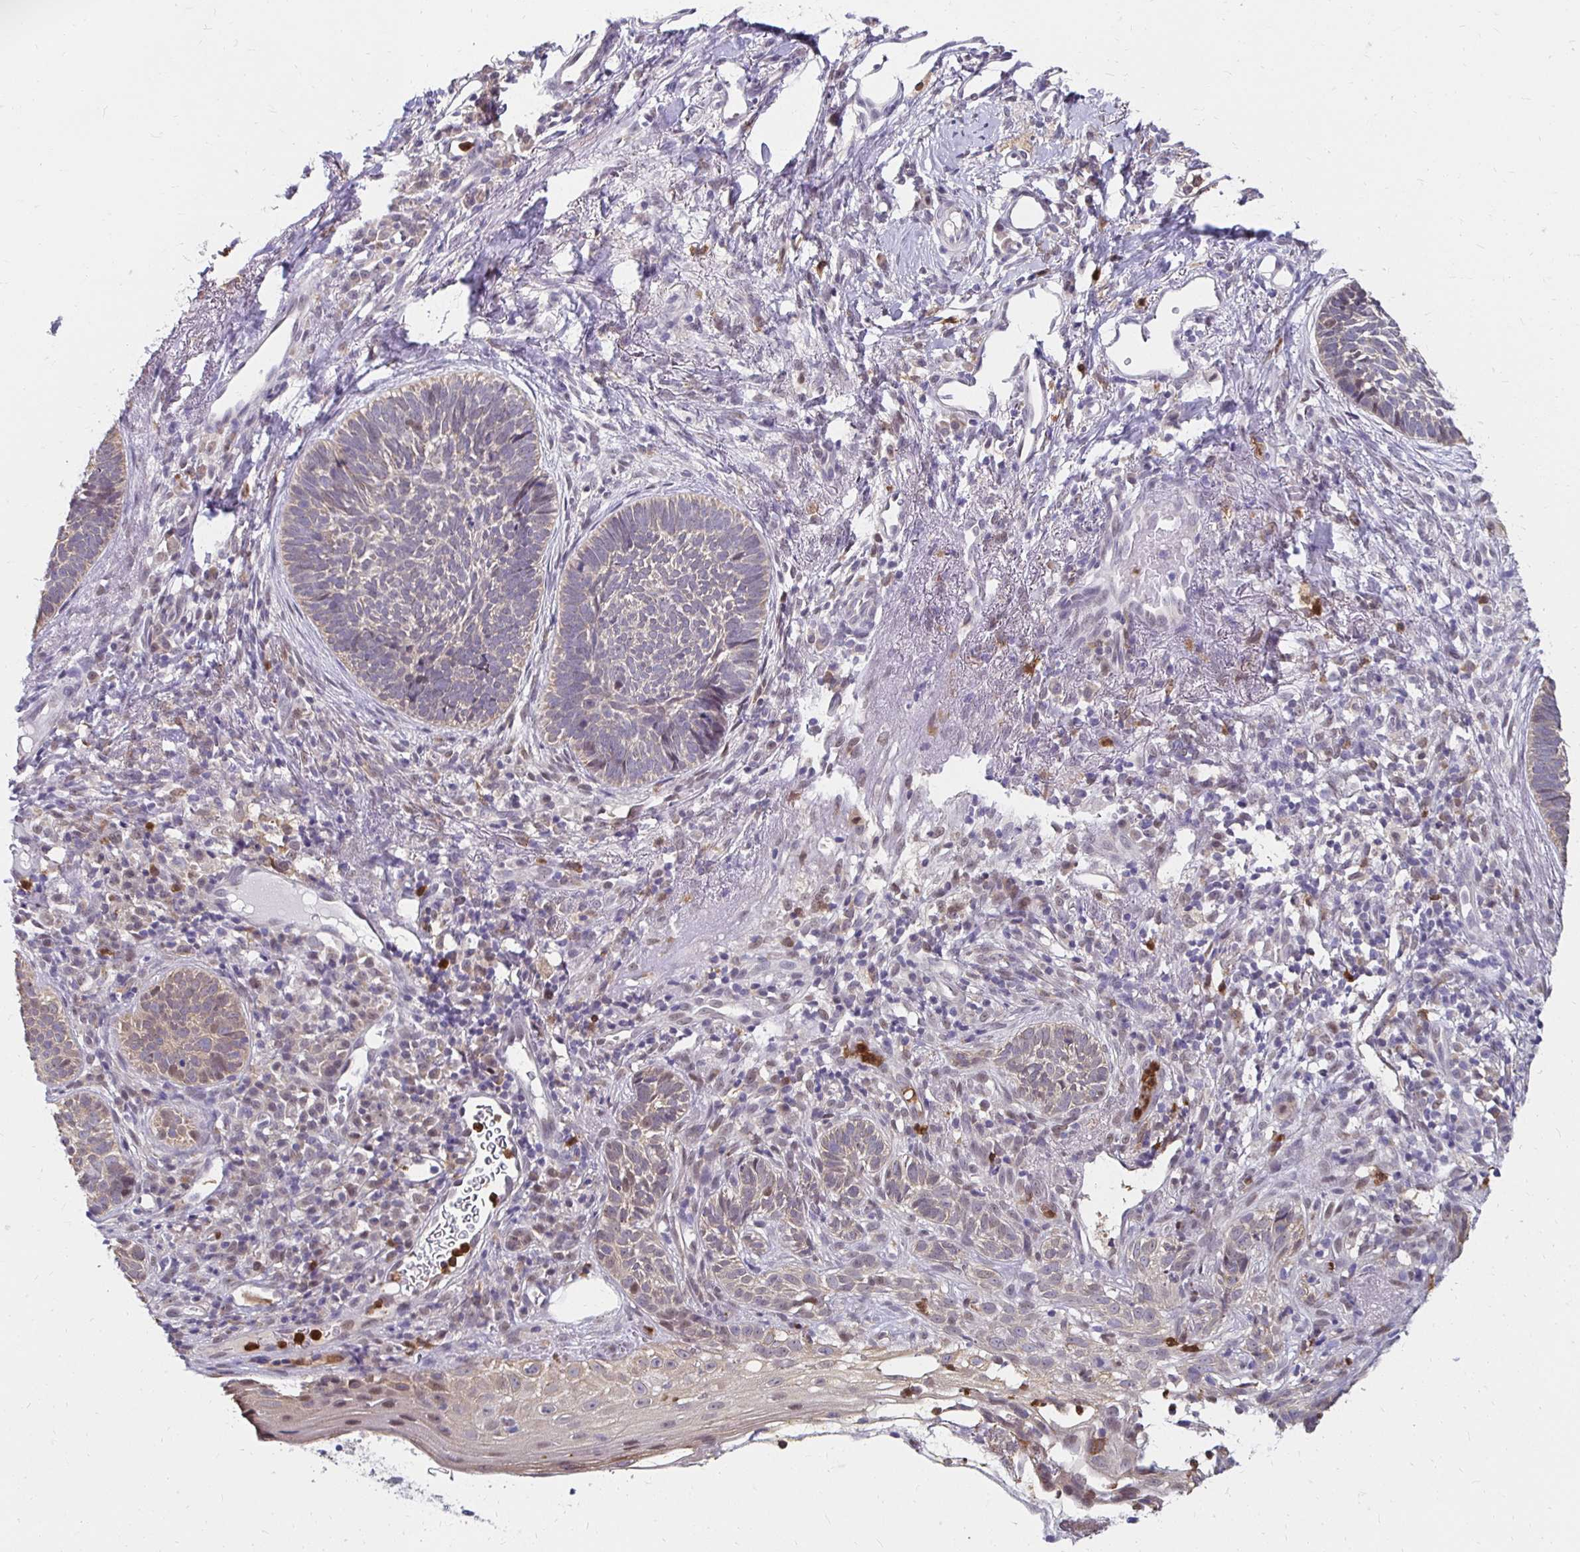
{"staining": {"intensity": "weak", "quantity": "25%-75%", "location": "cytoplasmic/membranous"}, "tissue": "skin cancer", "cell_type": "Tumor cells", "image_type": "cancer", "snomed": [{"axis": "morphology", "description": "Basal cell carcinoma"}, {"axis": "topography", "description": "Skin"}], "caption": "Skin cancer was stained to show a protein in brown. There is low levels of weak cytoplasmic/membranous staining in about 25%-75% of tumor cells.", "gene": "PADI2", "patient": {"sex": "female", "age": 74}}